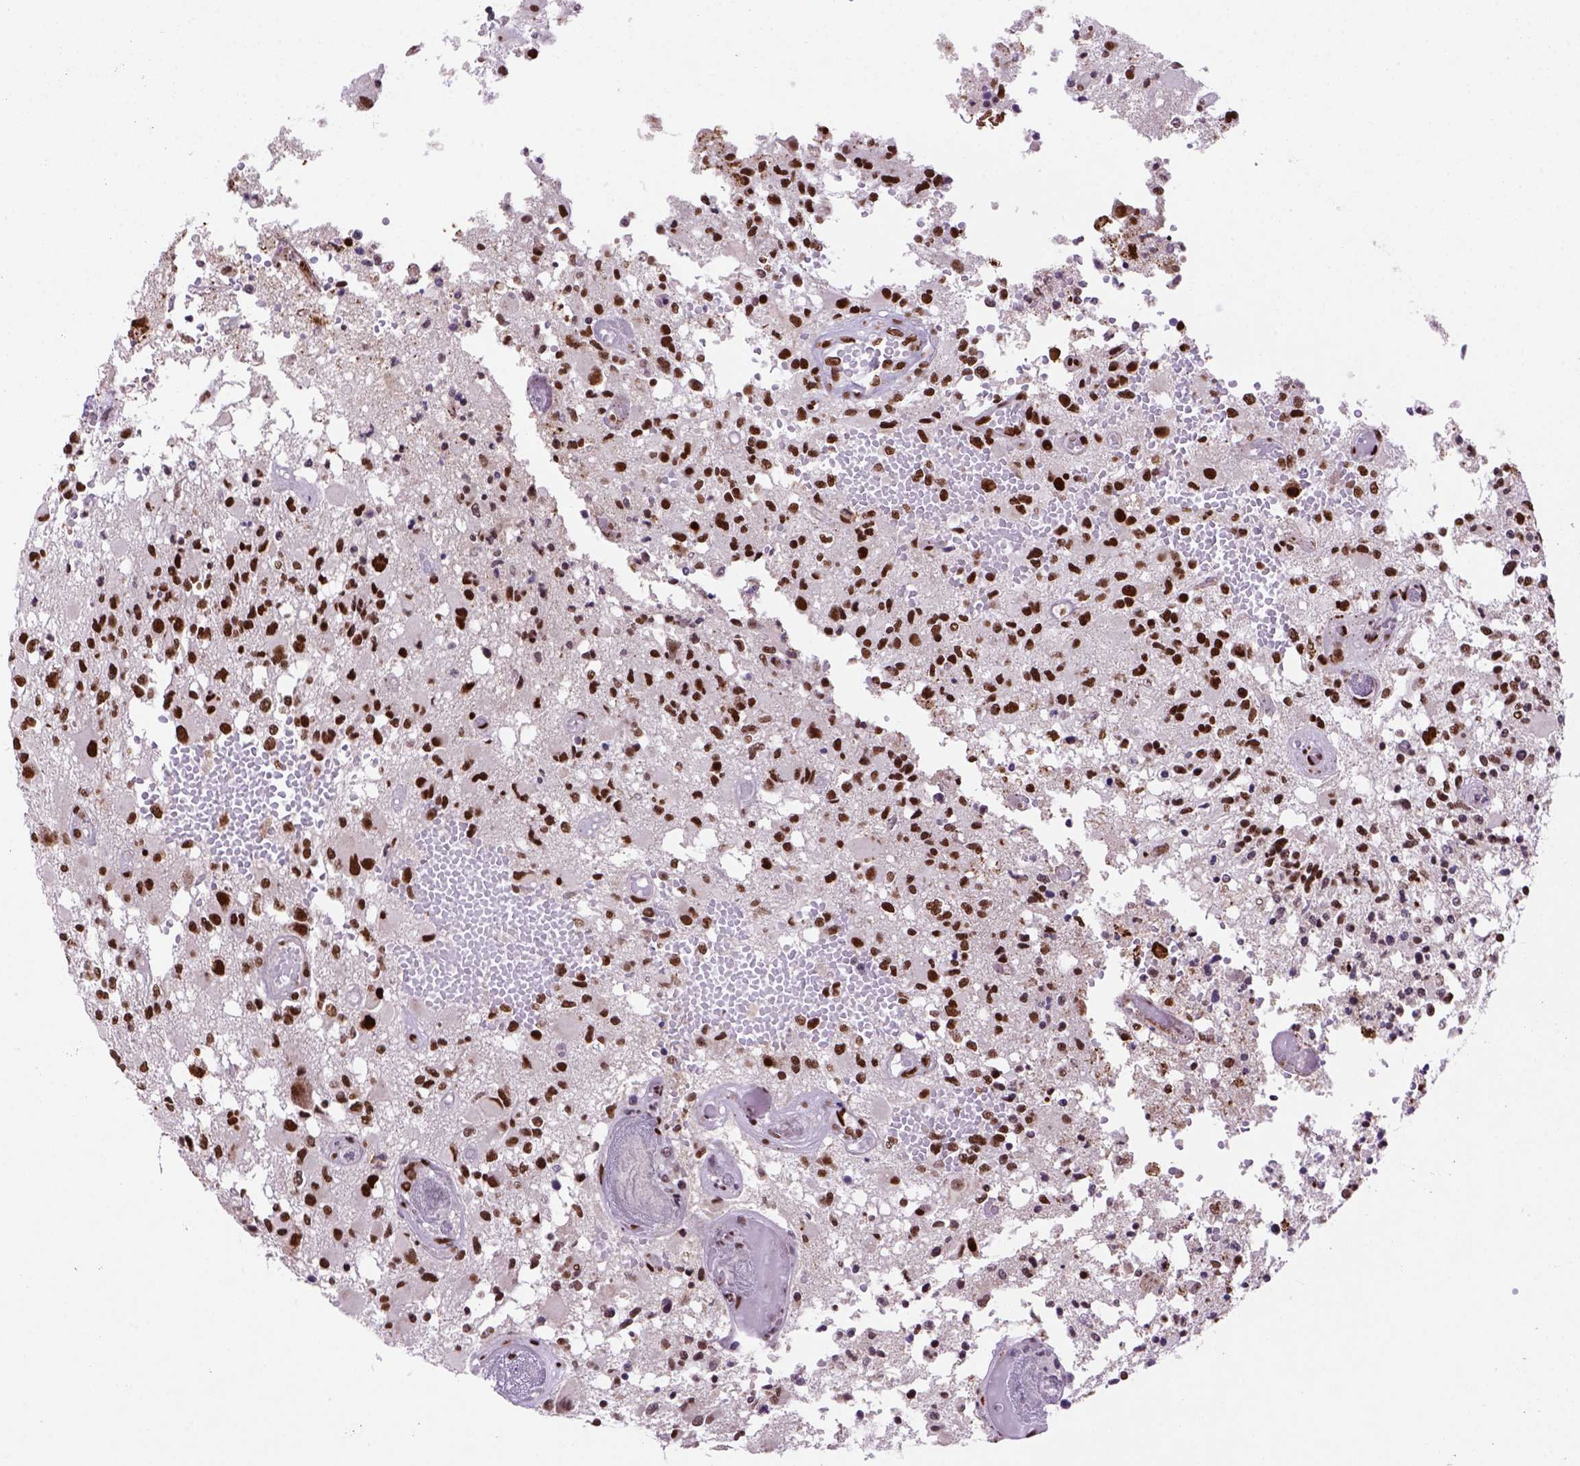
{"staining": {"intensity": "strong", "quantity": ">75%", "location": "nuclear"}, "tissue": "glioma", "cell_type": "Tumor cells", "image_type": "cancer", "snomed": [{"axis": "morphology", "description": "Glioma, malignant, High grade"}, {"axis": "topography", "description": "Brain"}], "caption": "Immunohistochemistry (IHC) micrograph of neoplastic tissue: human glioma stained using IHC reveals high levels of strong protein expression localized specifically in the nuclear of tumor cells, appearing as a nuclear brown color.", "gene": "NSMCE2", "patient": {"sex": "female", "age": 63}}